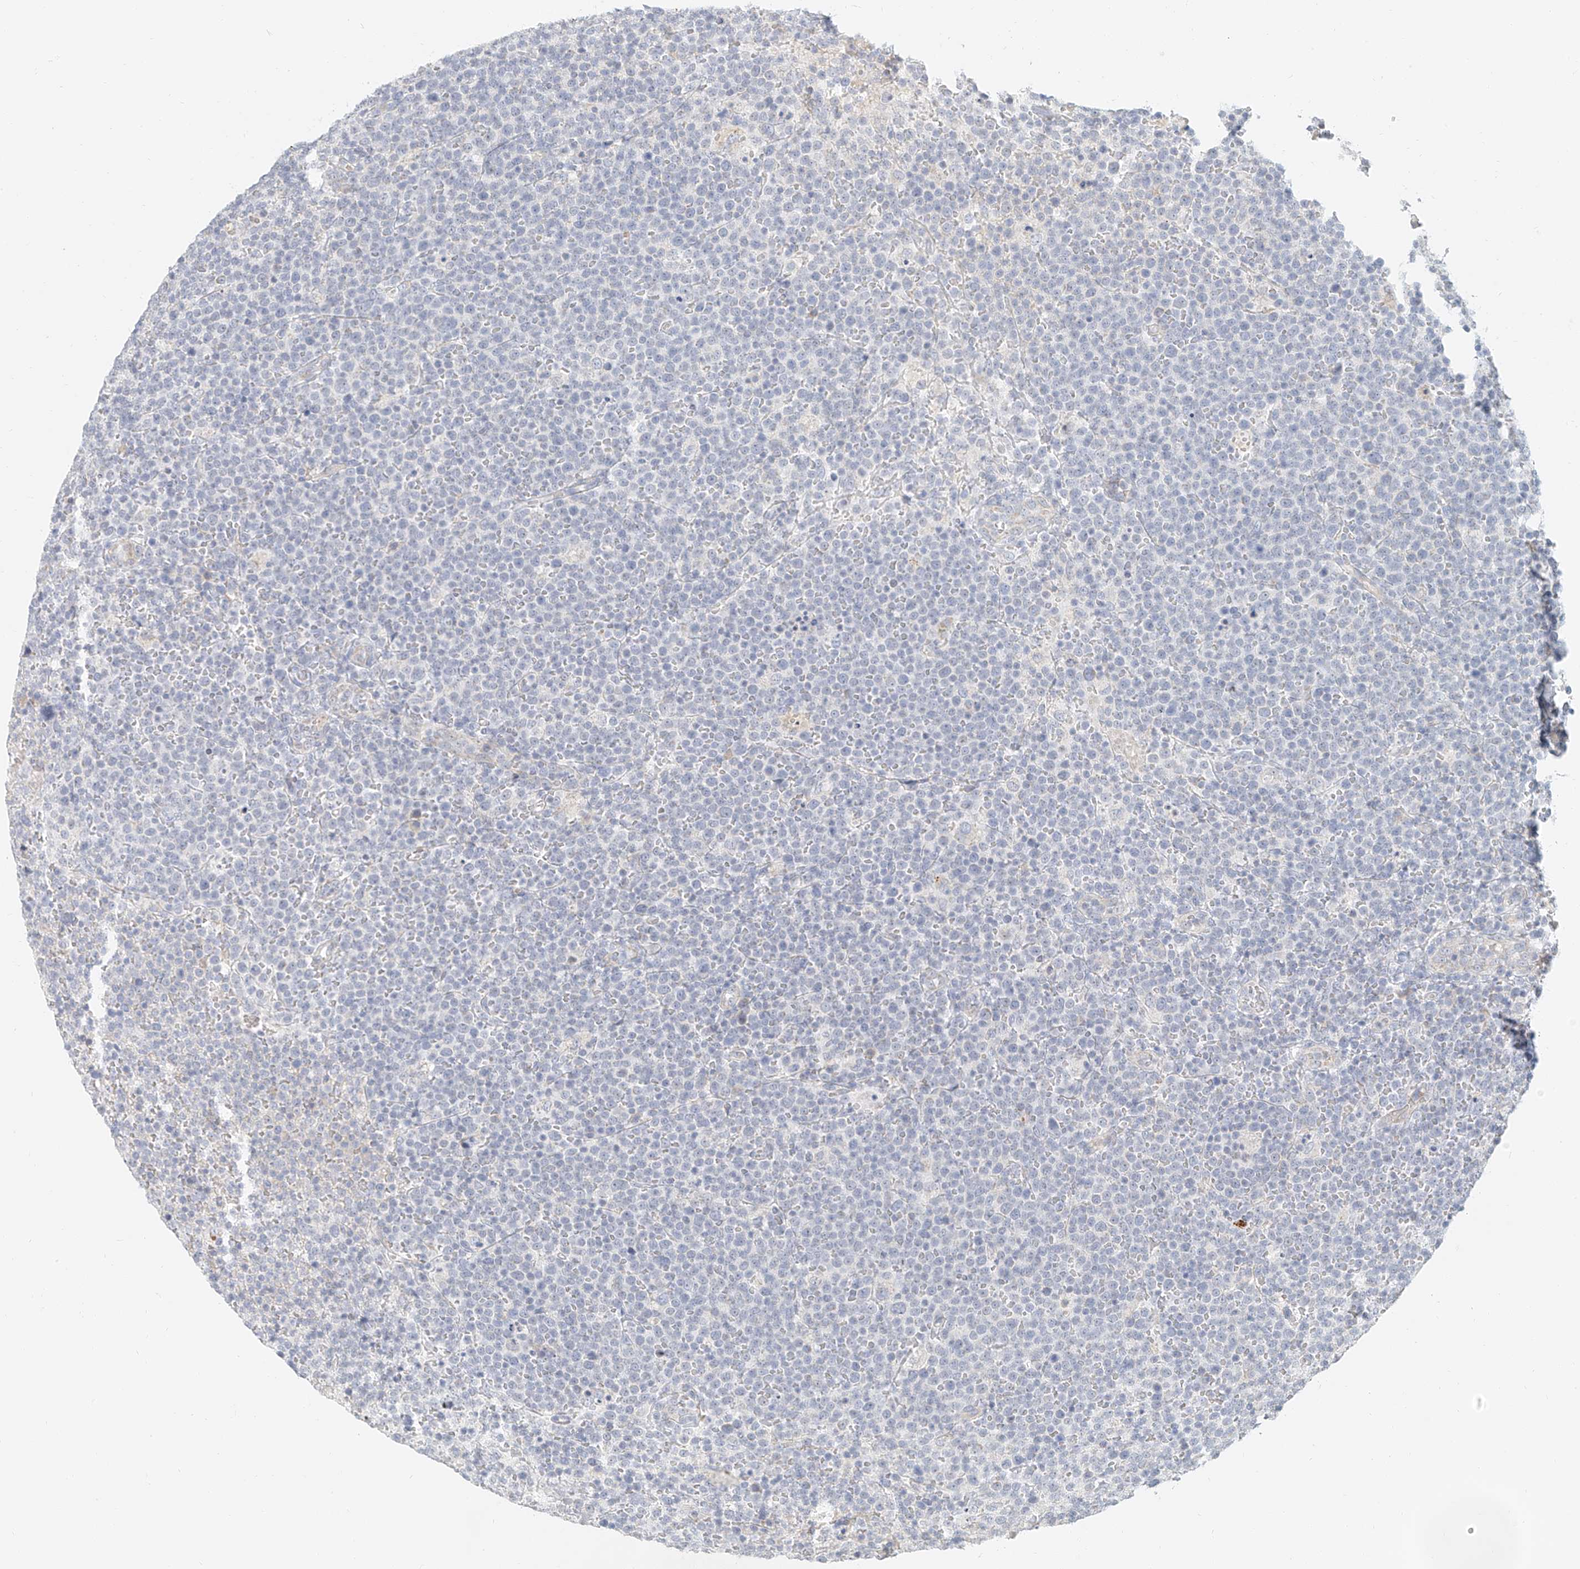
{"staining": {"intensity": "negative", "quantity": "none", "location": "none"}, "tissue": "lymphoma", "cell_type": "Tumor cells", "image_type": "cancer", "snomed": [{"axis": "morphology", "description": "Malignant lymphoma, non-Hodgkin's type, High grade"}, {"axis": "topography", "description": "Lymph node"}], "caption": "Protein analysis of lymphoma exhibits no significant positivity in tumor cells. (DAB immunohistochemistry (IHC), high magnification).", "gene": "CXorf58", "patient": {"sex": "male", "age": 61}}